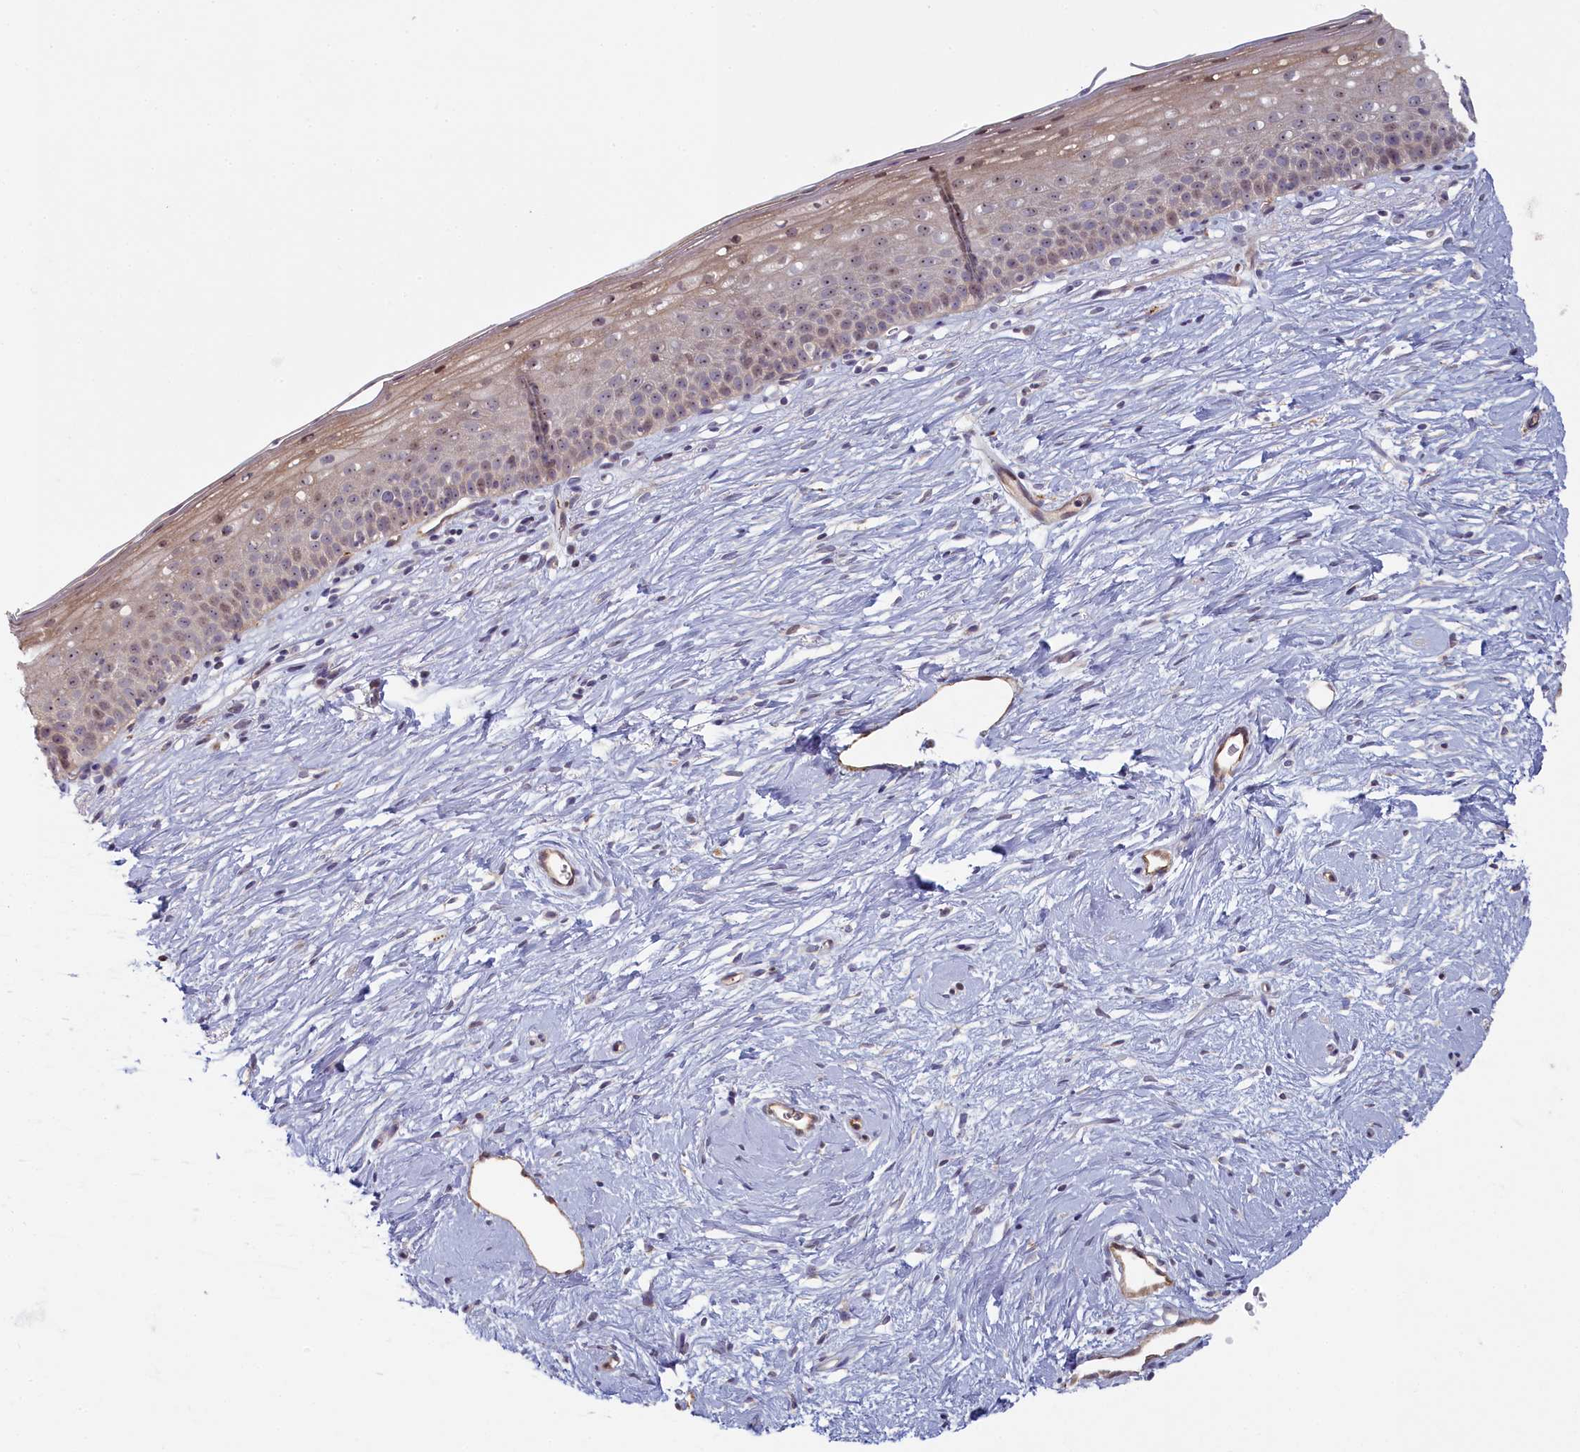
{"staining": {"intensity": "weak", "quantity": "<25%", "location": "cytoplasmic/membranous,nuclear"}, "tissue": "cervix", "cell_type": "Glandular cells", "image_type": "normal", "snomed": [{"axis": "morphology", "description": "Normal tissue, NOS"}, {"axis": "topography", "description": "Cervix"}], "caption": "Immunohistochemical staining of unremarkable human cervix displays no significant positivity in glandular cells.", "gene": "INTS4", "patient": {"sex": "female", "age": 57}}